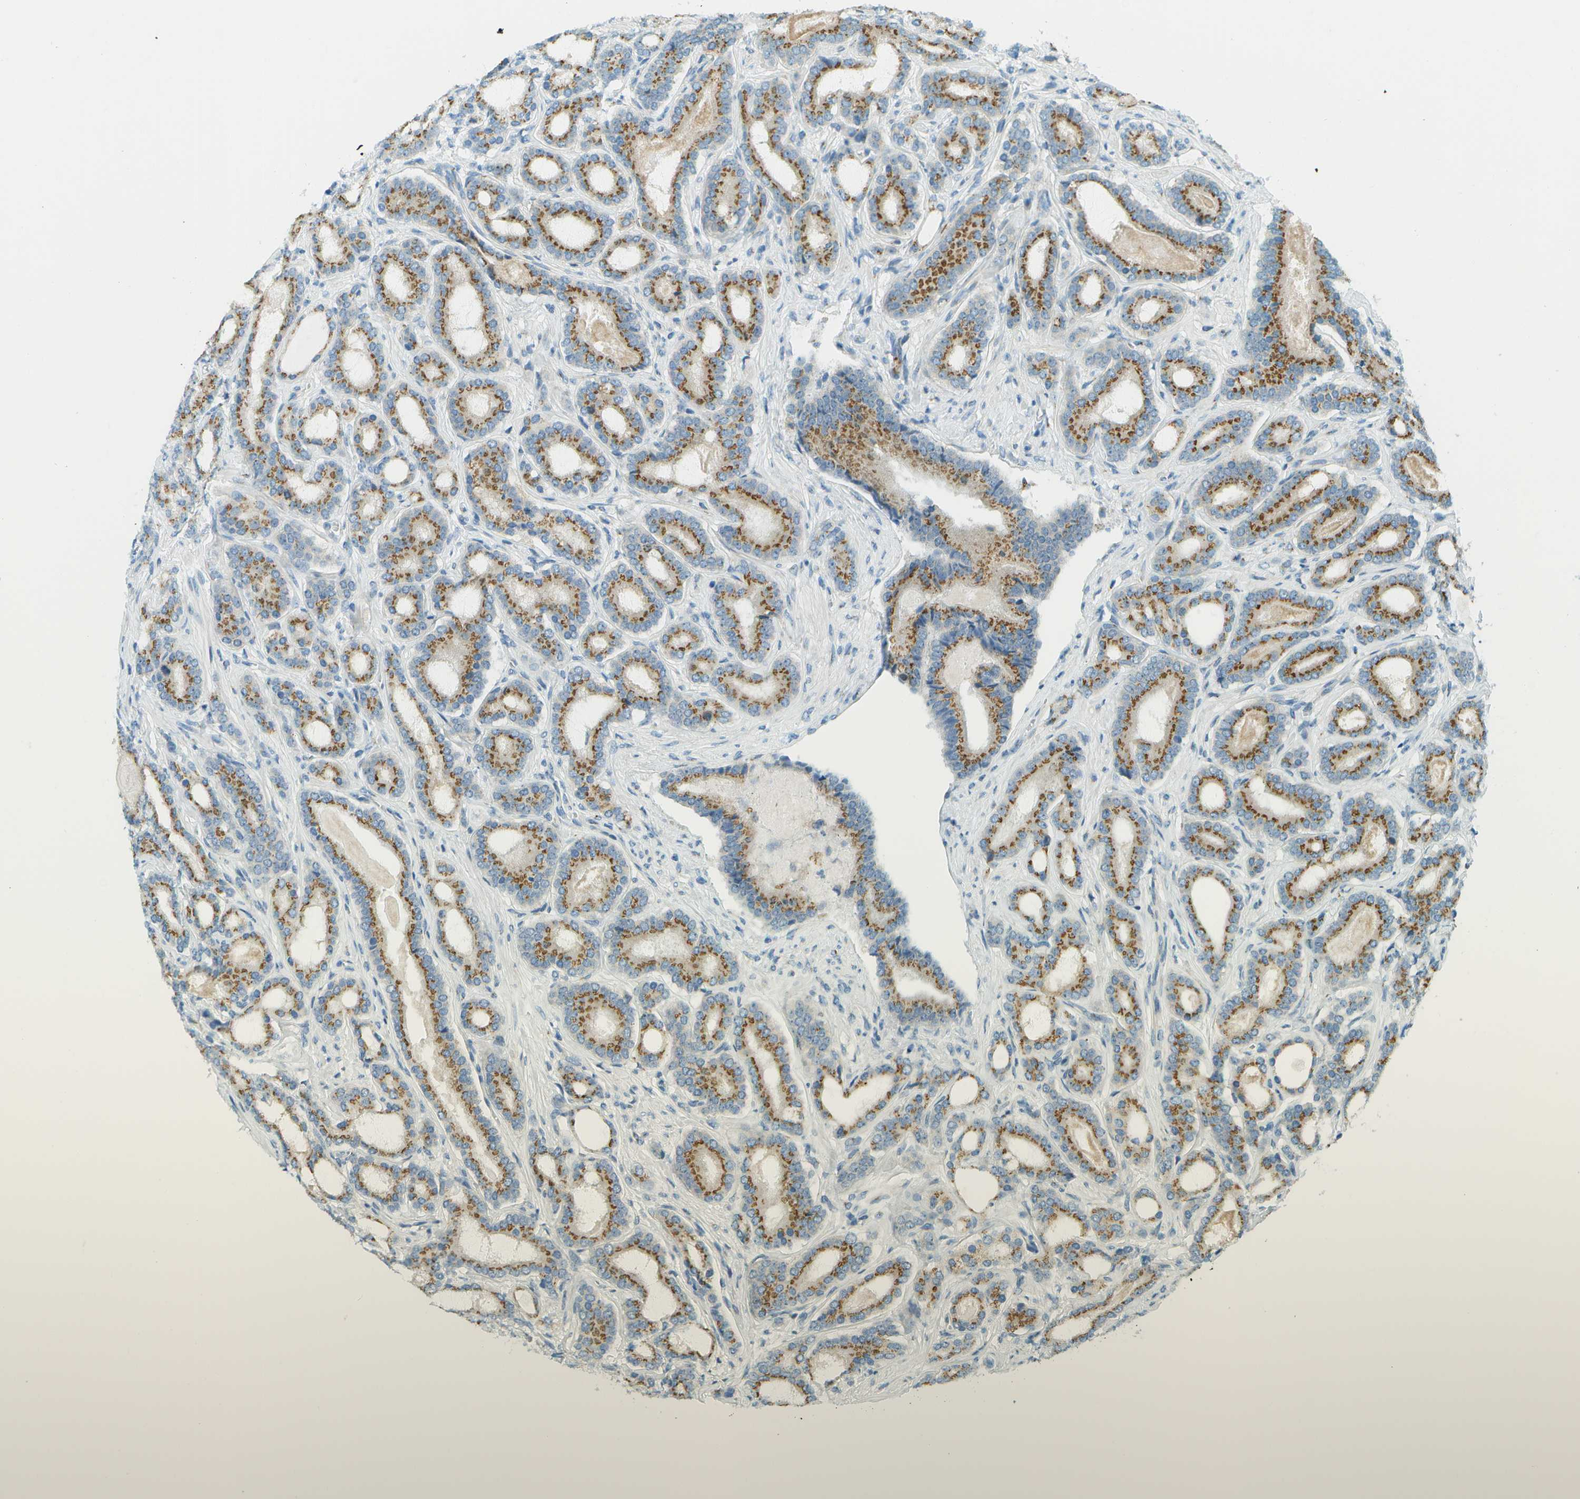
{"staining": {"intensity": "moderate", "quantity": ">75%", "location": "cytoplasmic/membranous"}, "tissue": "prostate cancer", "cell_type": "Tumor cells", "image_type": "cancer", "snomed": [{"axis": "morphology", "description": "Adenocarcinoma, High grade"}, {"axis": "topography", "description": "Prostate"}], "caption": "Prostate cancer stained with a brown dye shows moderate cytoplasmic/membranous positive positivity in approximately >75% of tumor cells.", "gene": "ACBD3", "patient": {"sex": "male", "age": 60}}